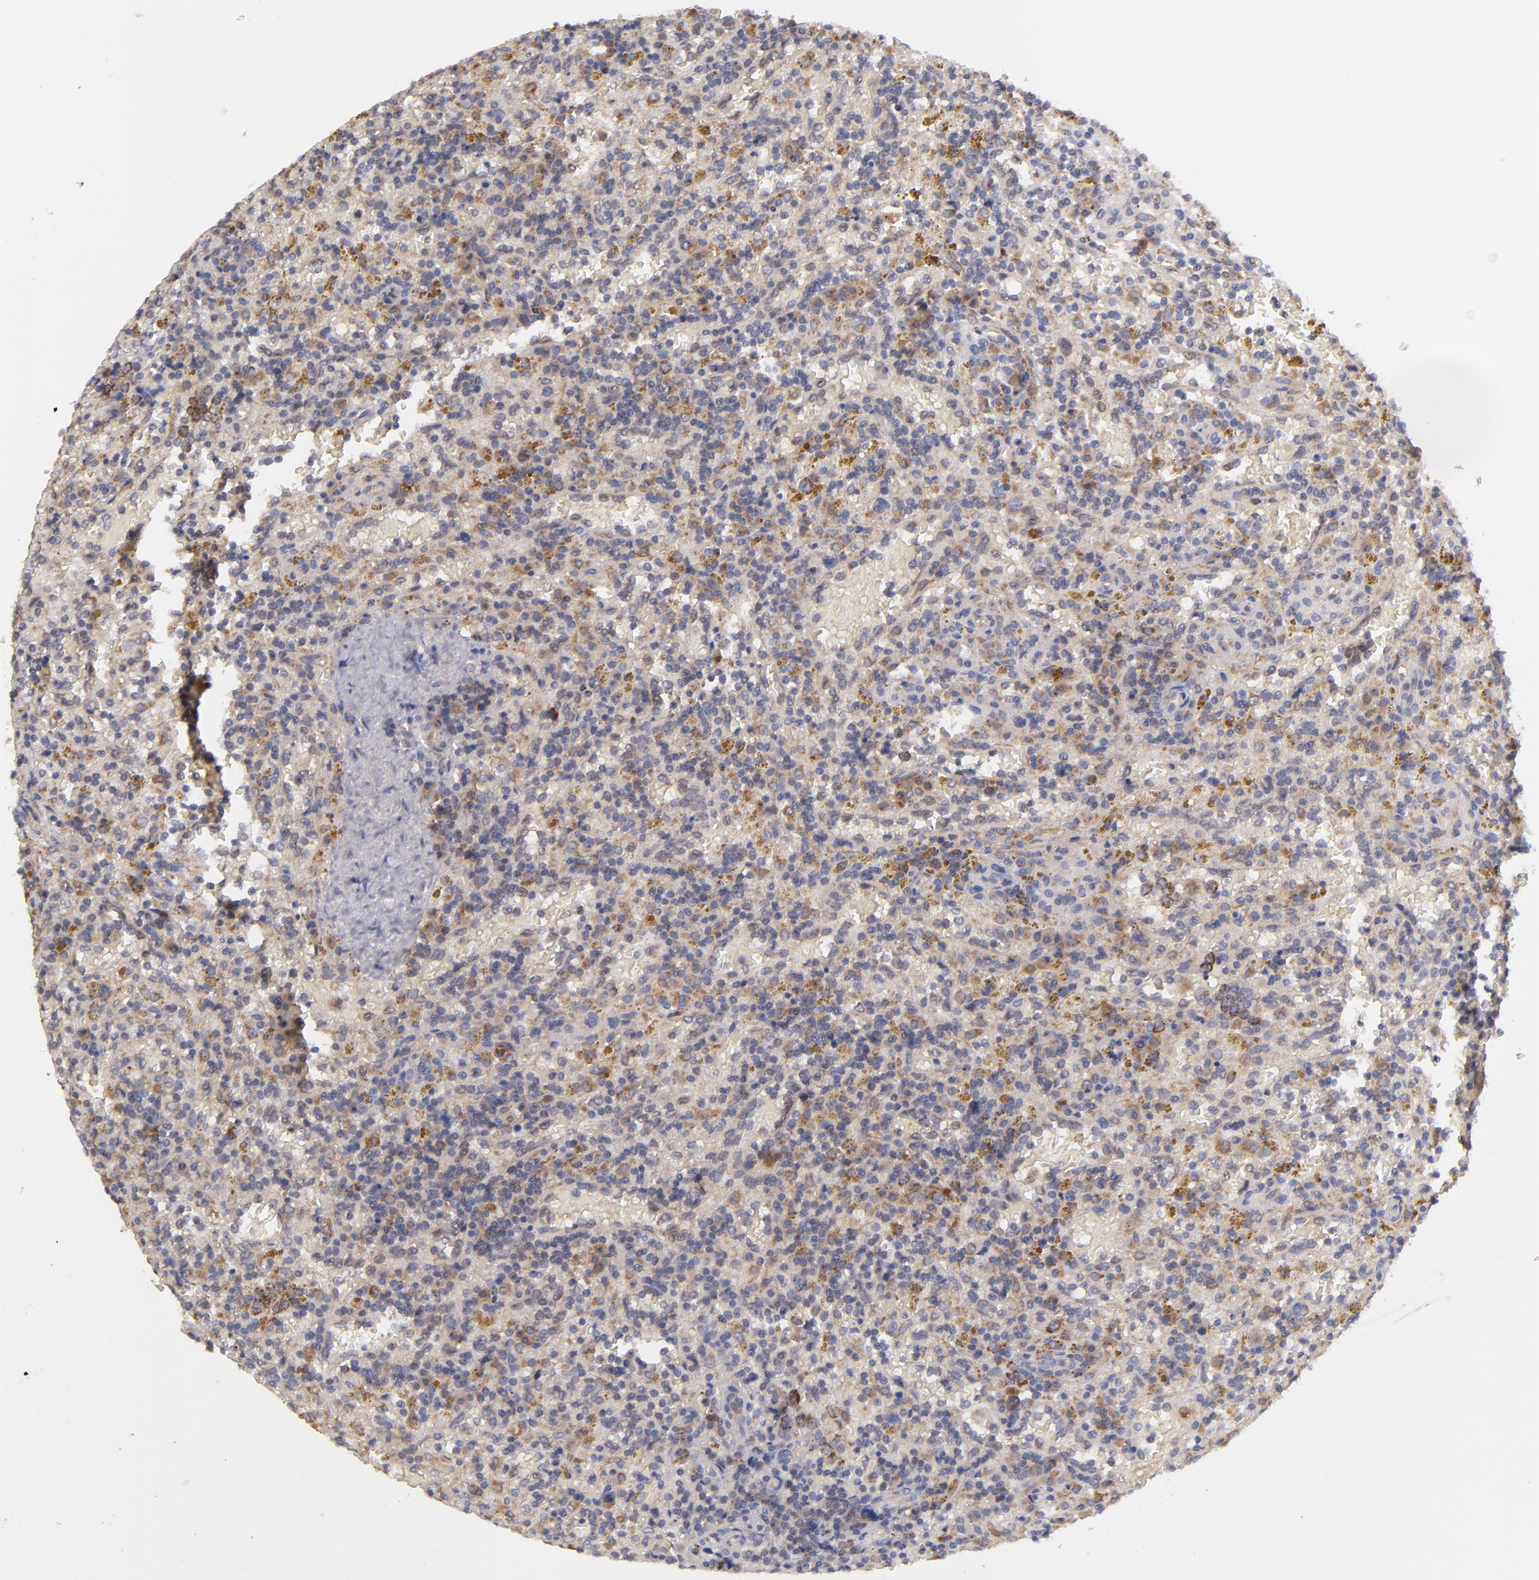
{"staining": {"intensity": "moderate", "quantity": "<25%", "location": "cytoplasmic/membranous"}, "tissue": "lymphoma", "cell_type": "Tumor cells", "image_type": "cancer", "snomed": [{"axis": "morphology", "description": "Malignant lymphoma, non-Hodgkin's type, Low grade"}, {"axis": "topography", "description": "Spleen"}], "caption": "Tumor cells show low levels of moderate cytoplasmic/membranous positivity in about <25% of cells in human low-grade malignant lymphoma, non-Hodgkin's type.", "gene": "HCCS", "patient": {"sex": "female", "age": 65}}